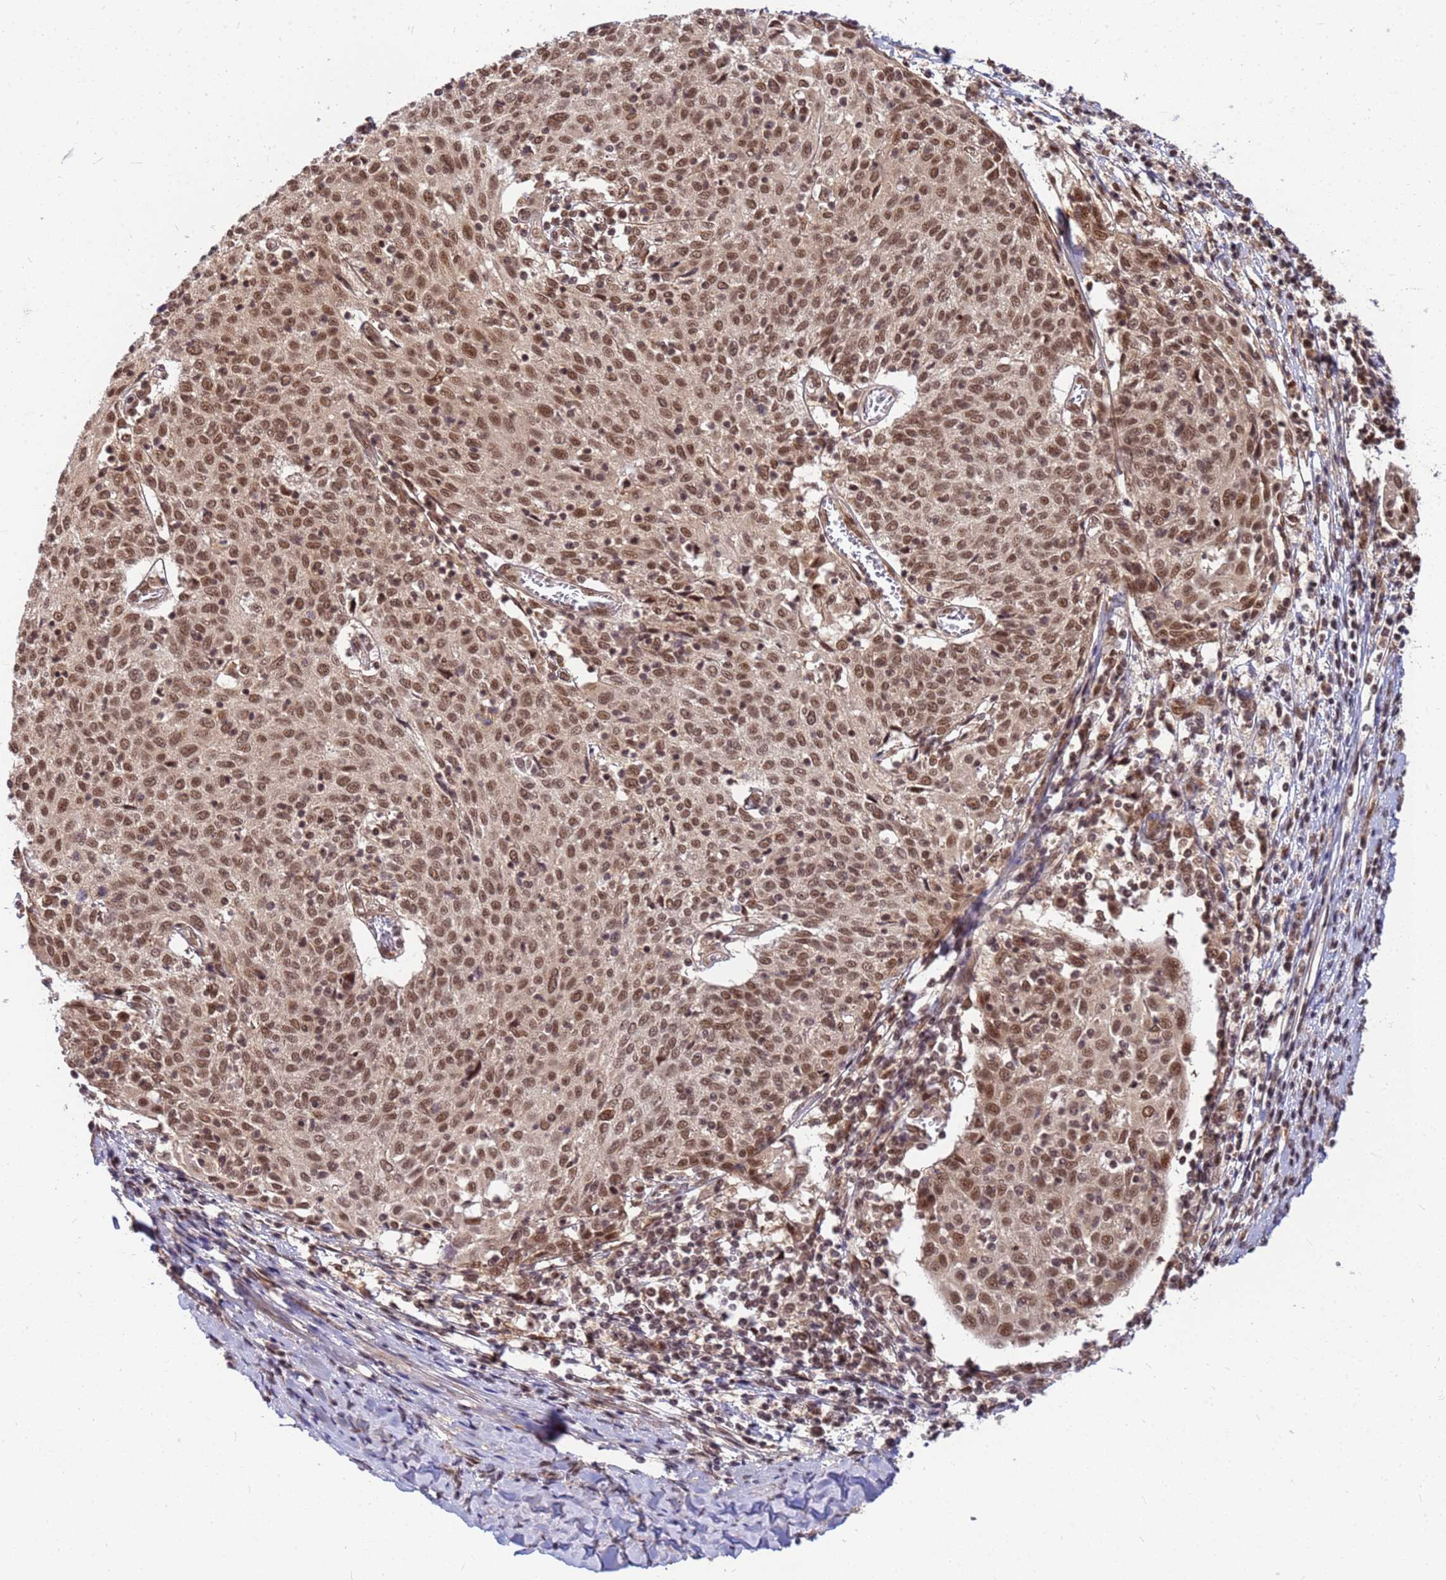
{"staining": {"intensity": "moderate", "quantity": ">75%", "location": "nuclear"}, "tissue": "cervical cancer", "cell_type": "Tumor cells", "image_type": "cancer", "snomed": [{"axis": "morphology", "description": "Squamous cell carcinoma, NOS"}, {"axis": "topography", "description": "Cervix"}], "caption": "Immunohistochemical staining of human cervical squamous cell carcinoma displays medium levels of moderate nuclear staining in about >75% of tumor cells. (DAB (3,3'-diaminobenzidine) IHC with brightfield microscopy, high magnification).", "gene": "NCBP2", "patient": {"sex": "female", "age": 52}}